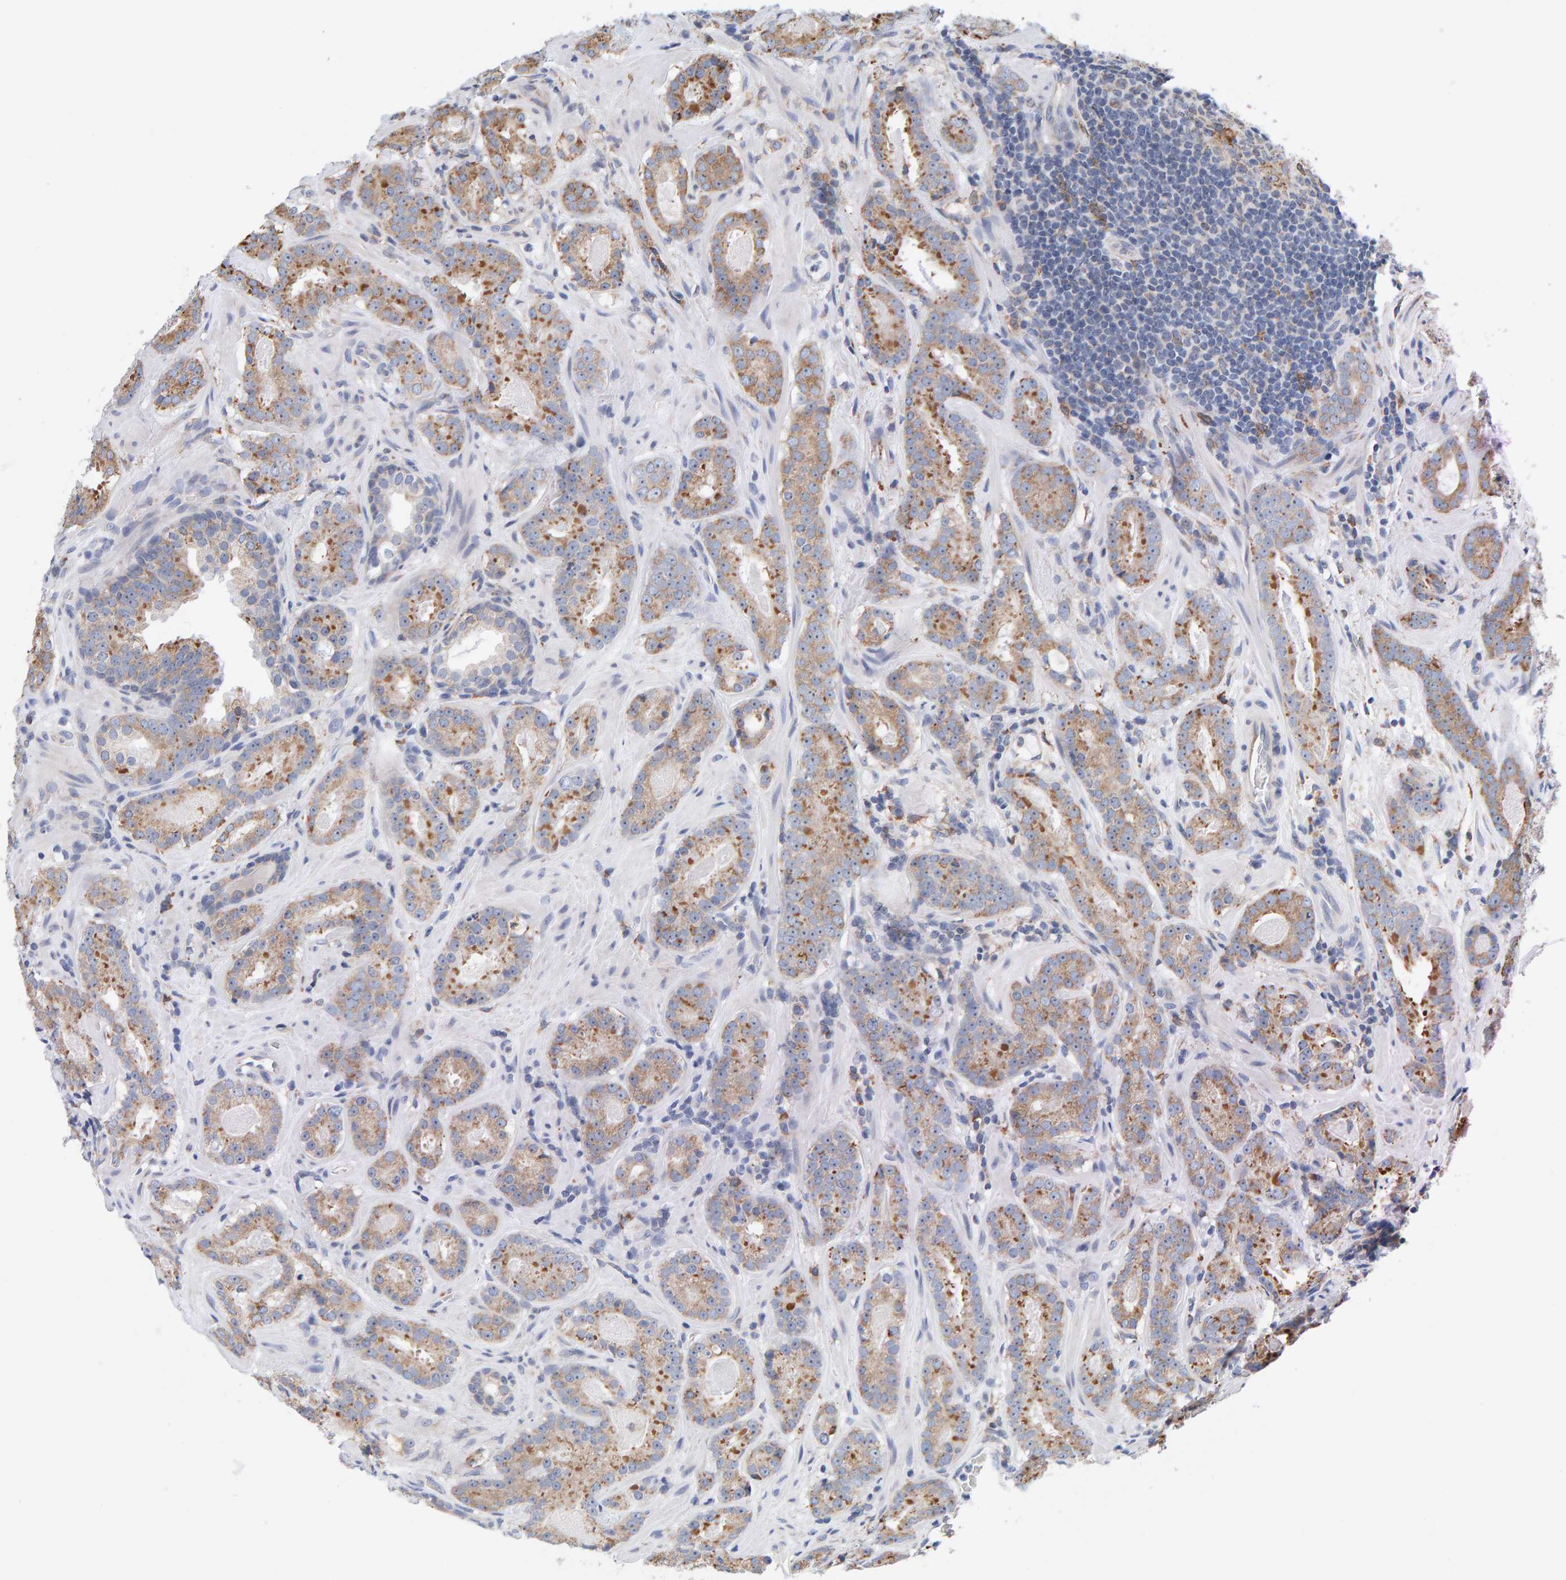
{"staining": {"intensity": "moderate", "quantity": ">75%", "location": "cytoplasmic/membranous"}, "tissue": "prostate cancer", "cell_type": "Tumor cells", "image_type": "cancer", "snomed": [{"axis": "morphology", "description": "Adenocarcinoma, Low grade"}, {"axis": "topography", "description": "Prostate"}], "caption": "Immunohistochemistry (IHC) (DAB (3,3'-diaminobenzidine)) staining of human prostate cancer shows moderate cytoplasmic/membranous protein staining in about >75% of tumor cells. The staining was performed using DAB (3,3'-diaminobenzidine), with brown indicating positive protein expression. Nuclei are stained blue with hematoxylin.", "gene": "SGPL1", "patient": {"sex": "male", "age": 69}}